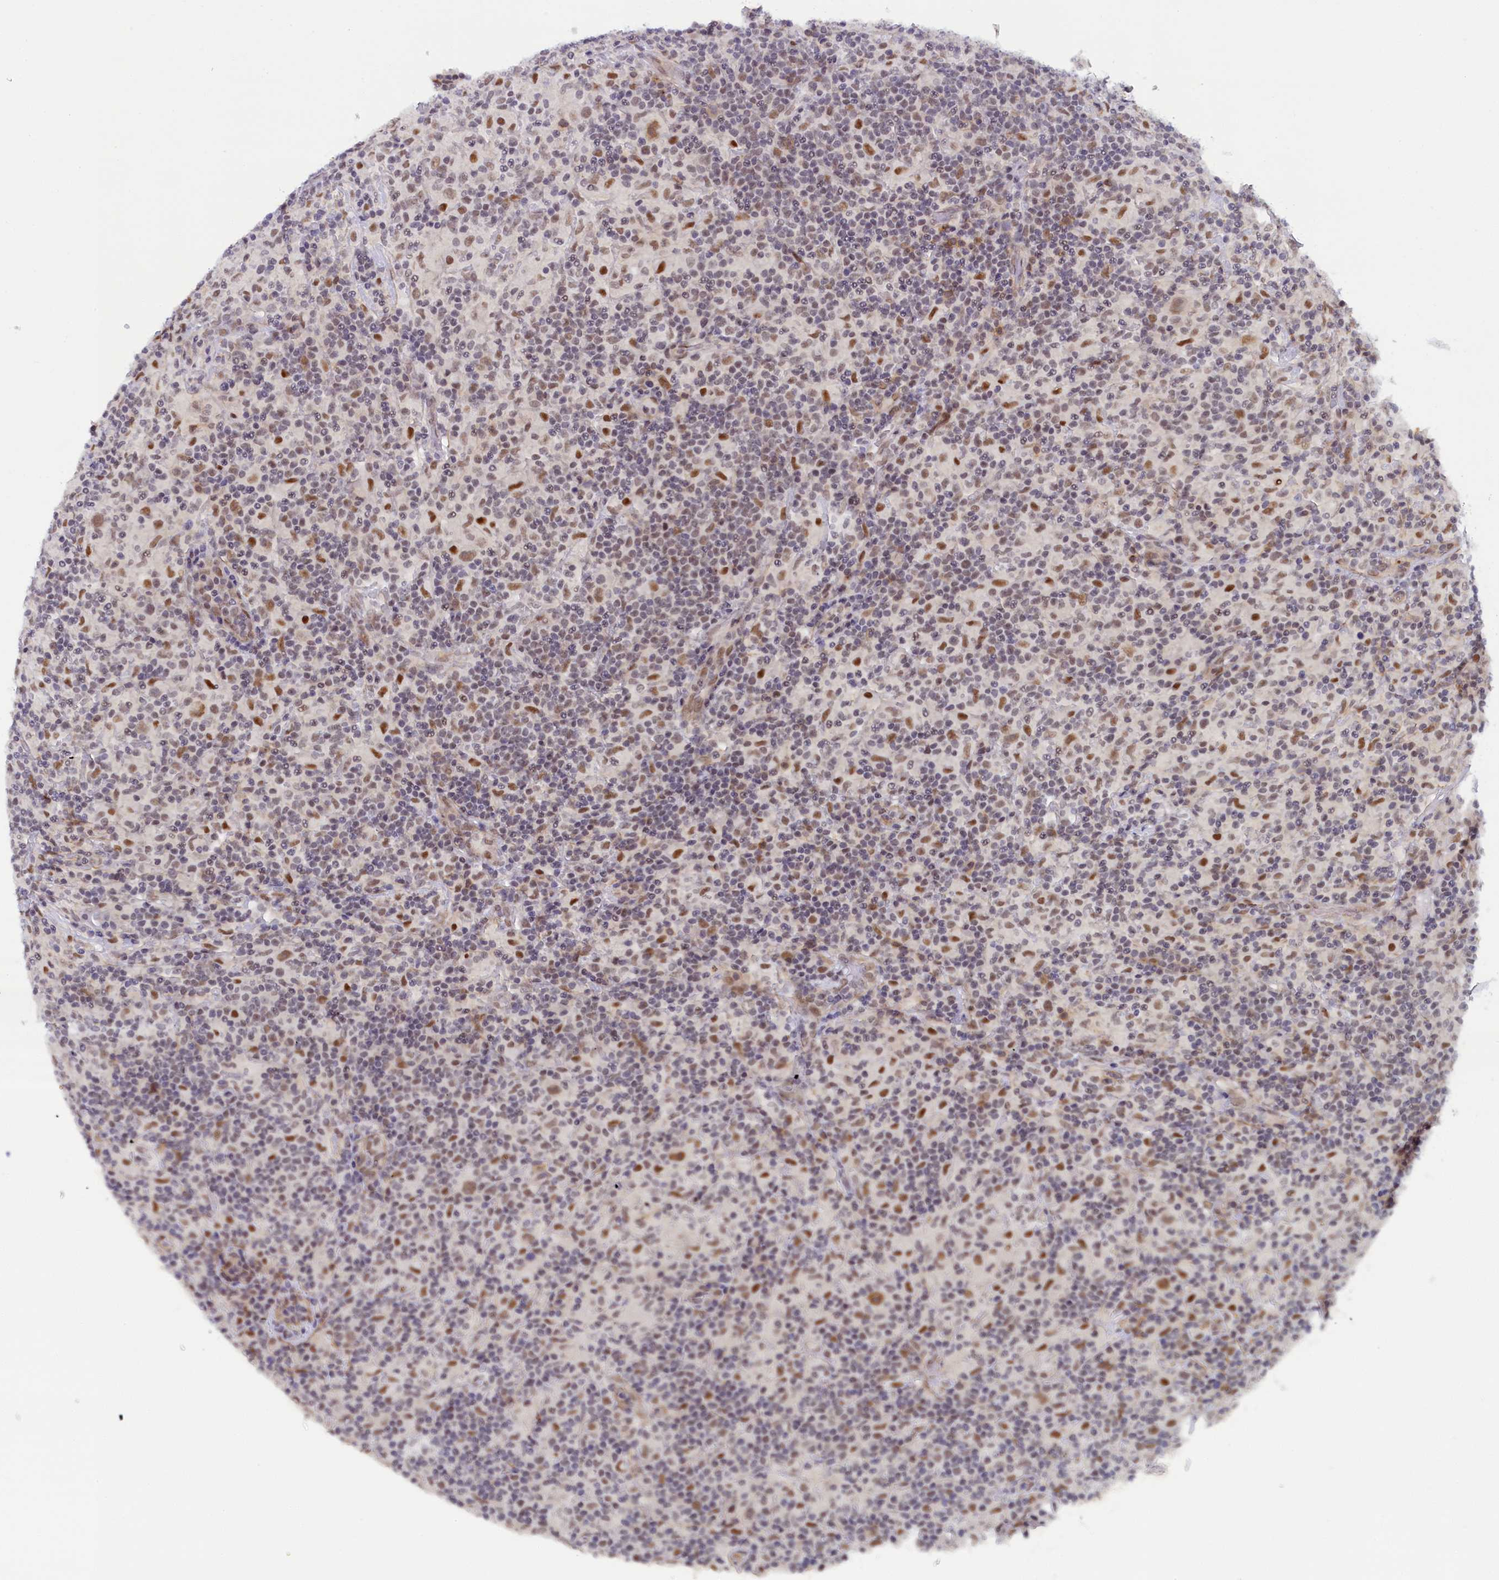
{"staining": {"intensity": "moderate", "quantity": ">75%", "location": "nuclear"}, "tissue": "lymphoma", "cell_type": "Tumor cells", "image_type": "cancer", "snomed": [{"axis": "morphology", "description": "Hodgkin's disease, NOS"}, {"axis": "topography", "description": "Lymph node"}], "caption": "A brown stain shows moderate nuclear expression of a protein in Hodgkin's disease tumor cells. Using DAB (brown) and hematoxylin (blue) stains, captured at high magnification using brightfield microscopy.", "gene": "INTS14", "patient": {"sex": "male", "age": 70}}